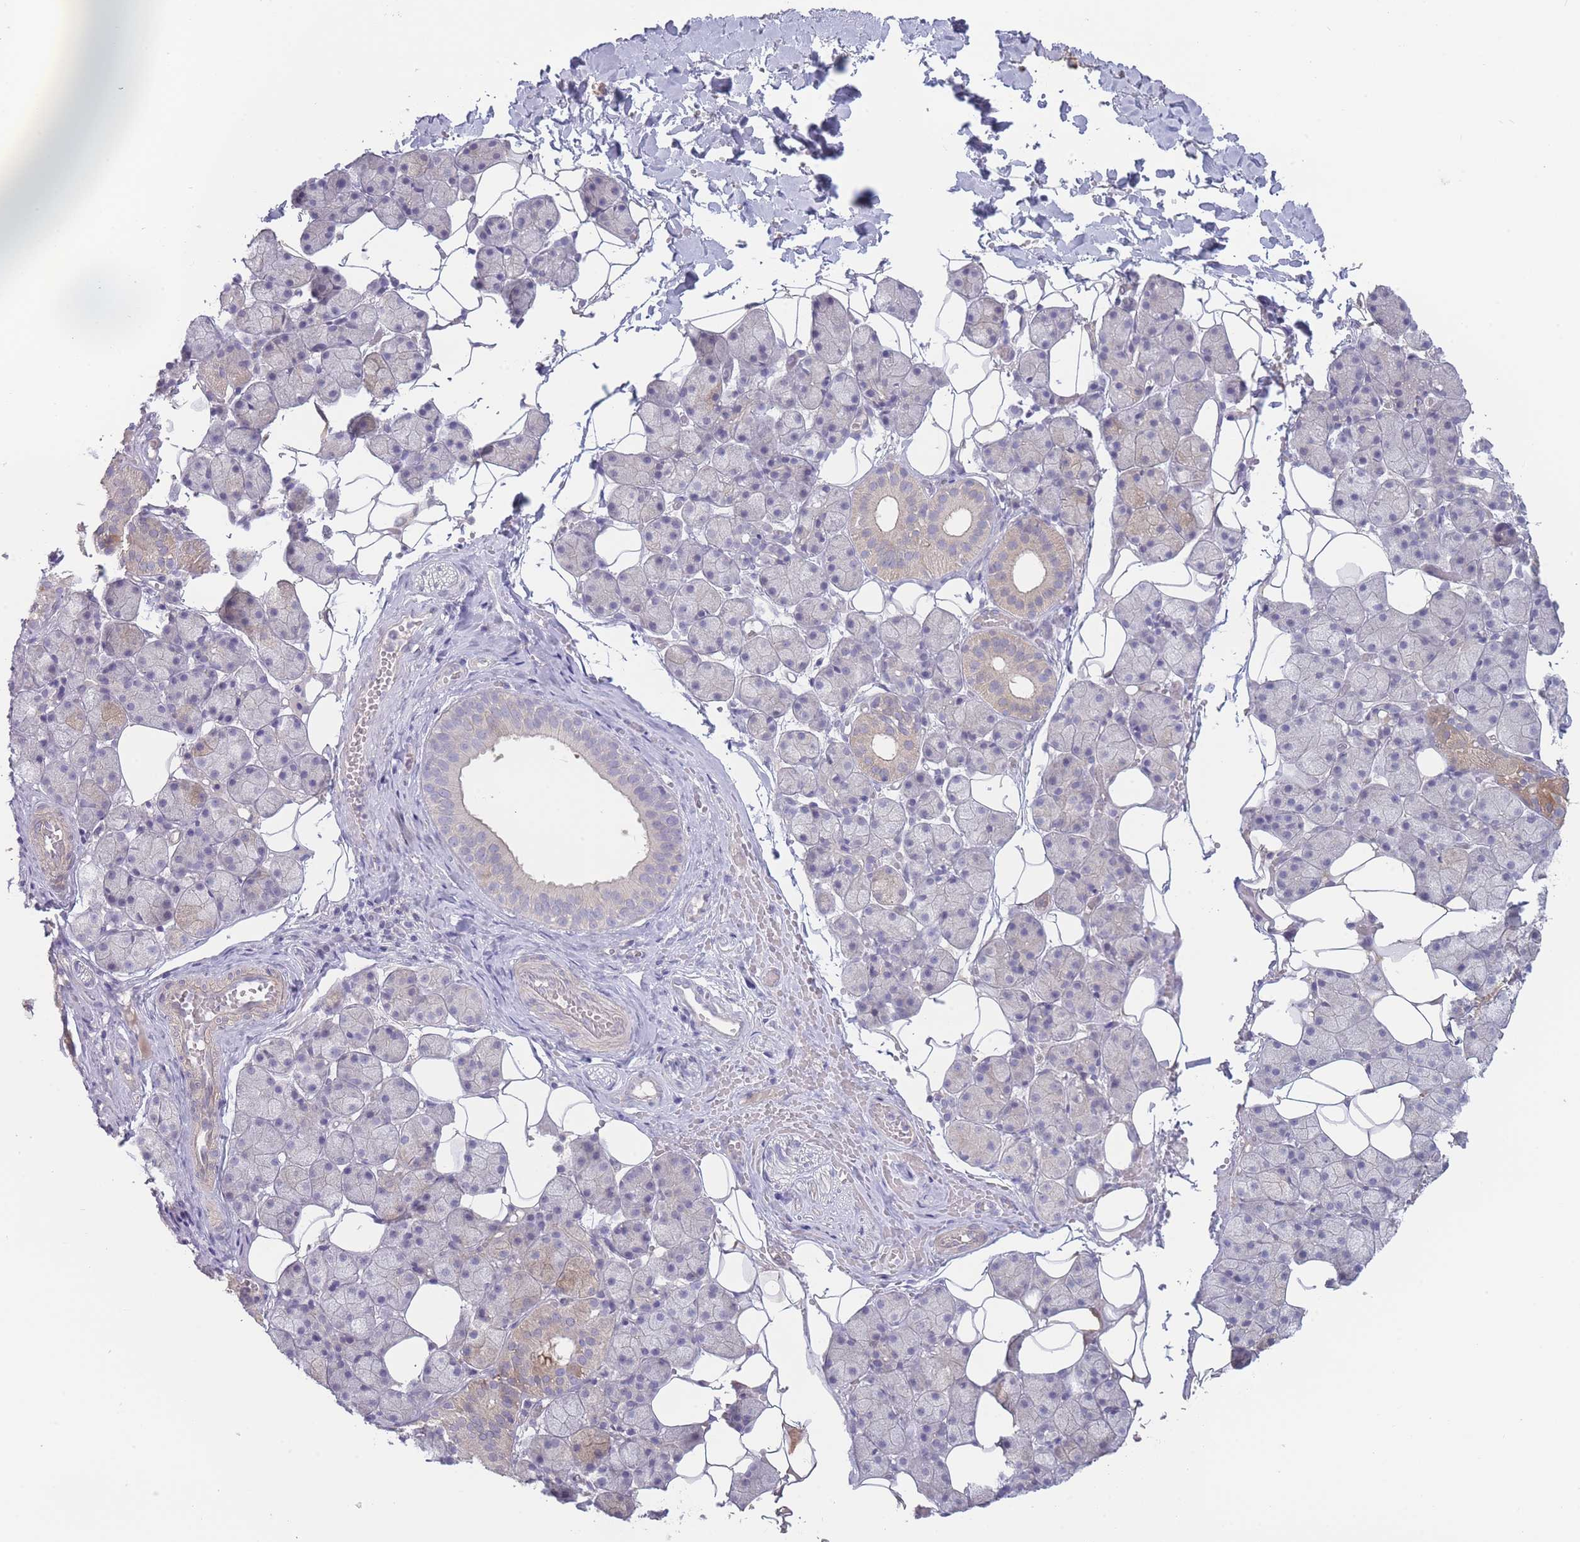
{"staining": {"intensity": "weak", "quantity": "<25%", "location": "cytoplasmic/membranous"}, "tissue": "salivary gland", "cell_type": "Glandular cells", "image_type": "normal", "snomed": [{"axis": "morphology", "description": "Normal tissue, NOS"}, {"axis": "topography", "description": "Salivary gland"}], "caption": "Immunohistochemical staining of benign salivary gland demonstrates no significant expression in glandular cells.", "gene": "SPHKAP", "patient": {"sex": "female", "age": 33}}